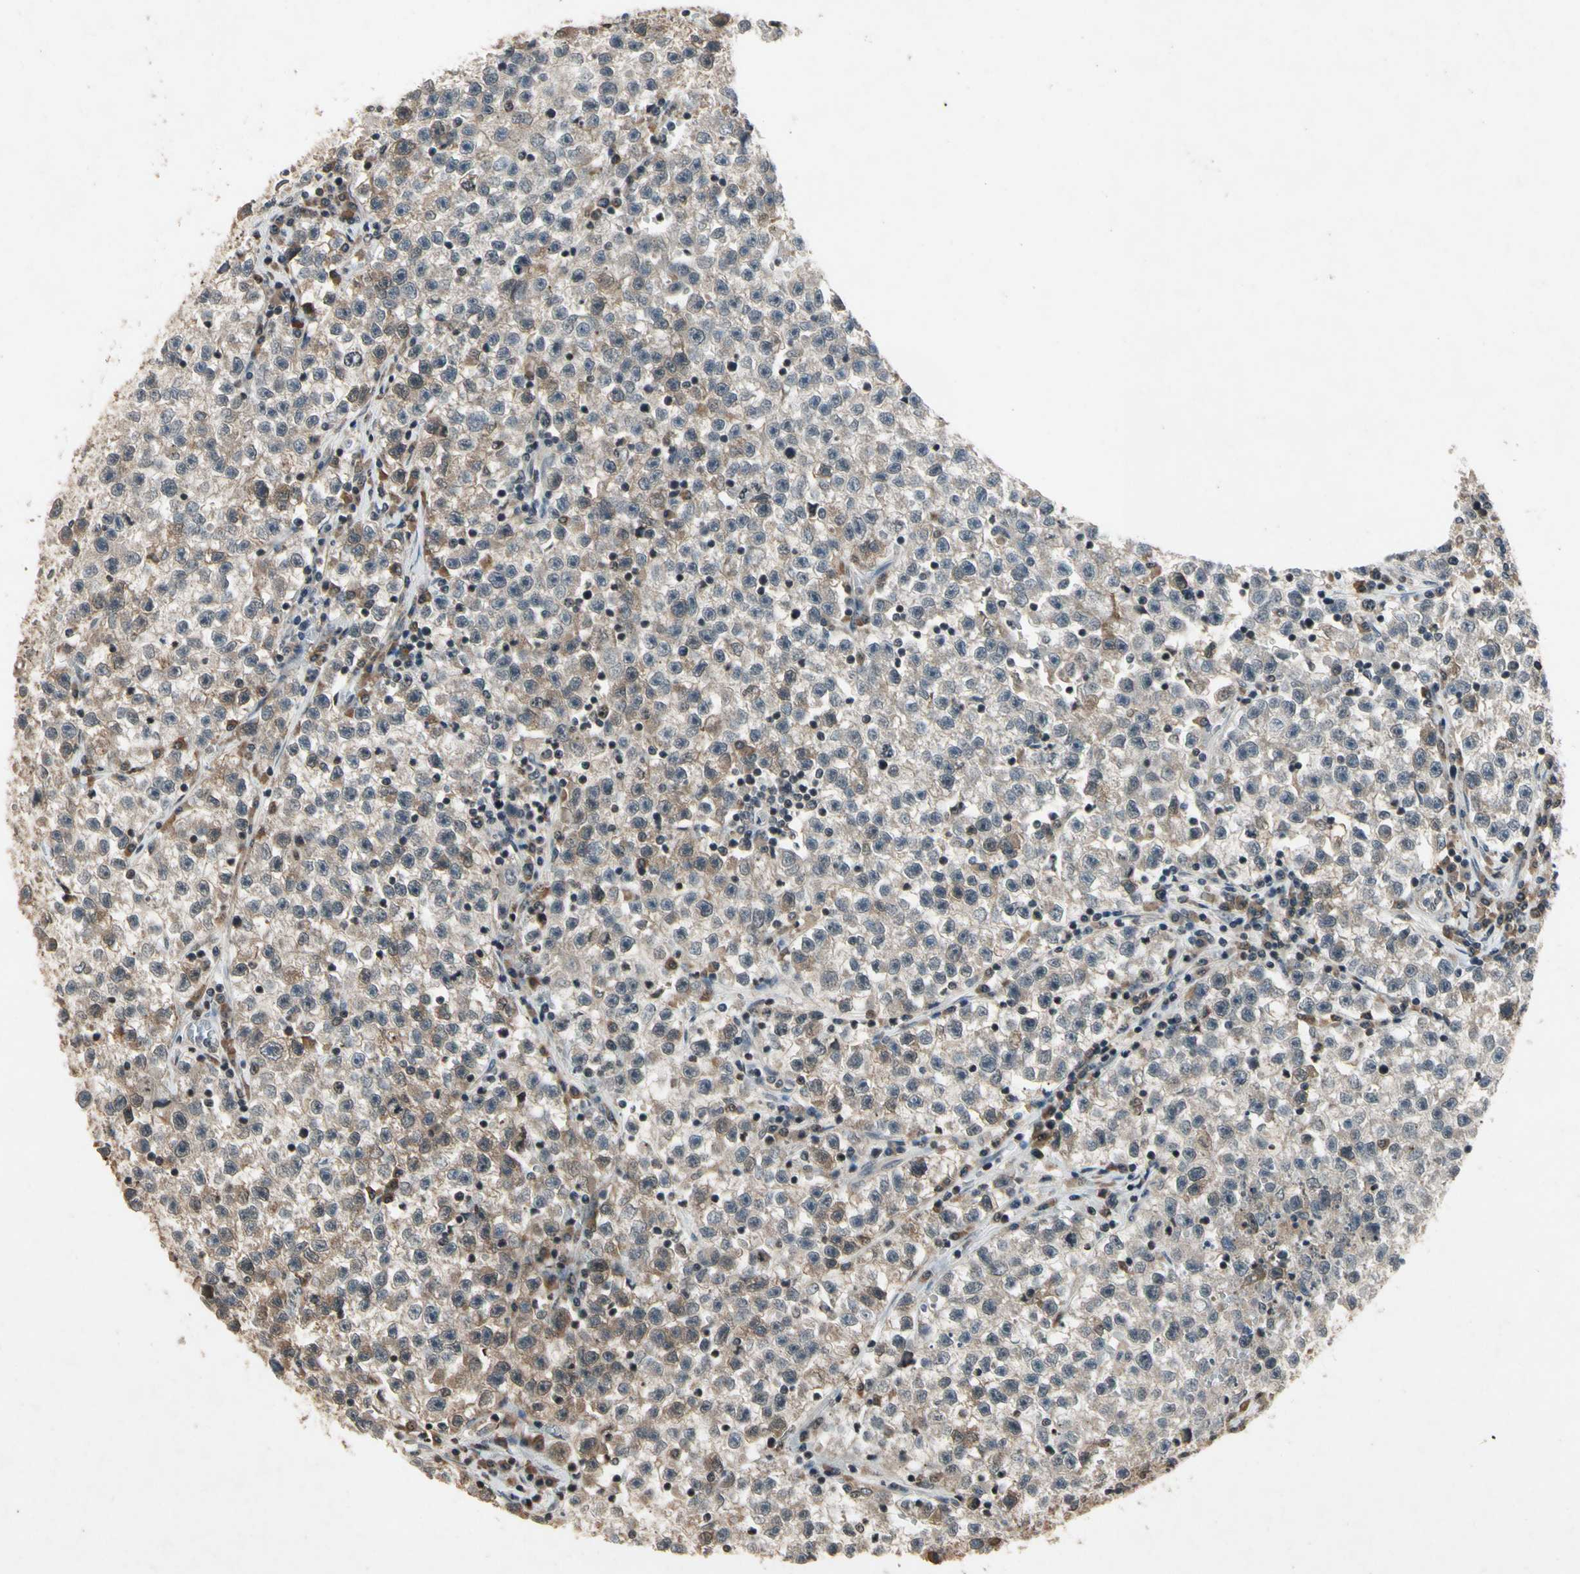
{"staining": {"intensity": "moderate", "quantity": "25%-75%", "location": "cytoplasmic/membranous"}, "tissue": "testis cancer", "cell_type": "Tumor cells", "image_type": "cancer", "snomed": [{"axis": "morphology", "description": "Seminoma, NOS"}, {"axis": "topography", "description": "Testis"}], "caption": "Immunohistochemical staining of human seminoma (testis) demonstrates medium levels of moderate cytoplasmic/membranous staining in approximately 25%-75% of tumor cells.", "gene": "DPY19L3", "patient": {"sex": "male", "age": 22}}